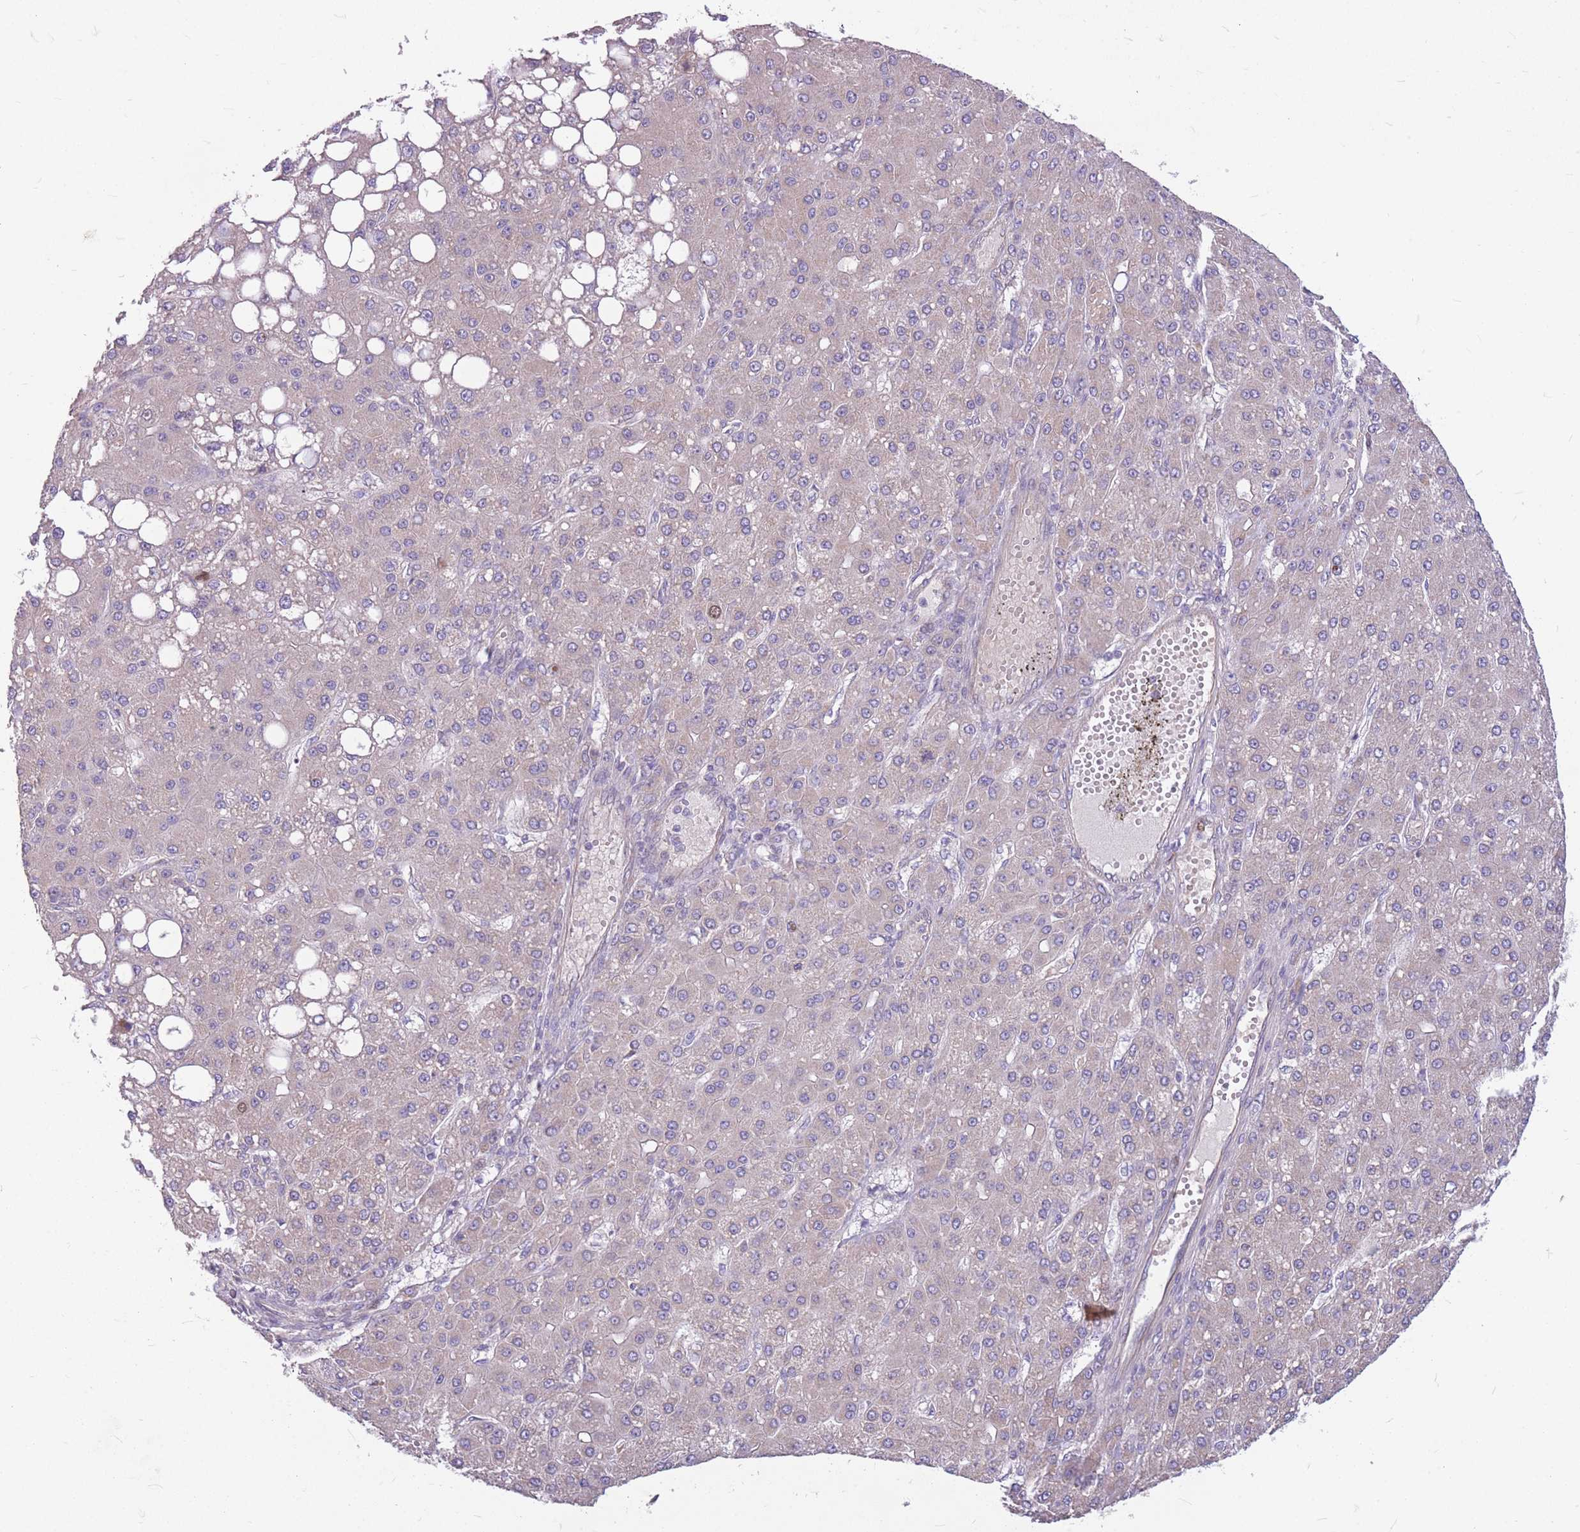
{"staining": {"intensity": "negative", "quantity": "none", "location": "none"}, "tissue": "liver cancer", "cell_type": "Tumor cells", "image_type": "cancer", "snomed": [{"axis": "morphology", "description": "Carcinoma, Hepatocellular, NOS"}, {"axis": "topography", "description": "Liver"}], "caption": "Human hepatocellular carcinoma (liver) stained for a protein using immunohistochemistry exhibits no staining in tumor cells.", "gene": "GMNN", "patient": {"sex": "male", "age": 67}}